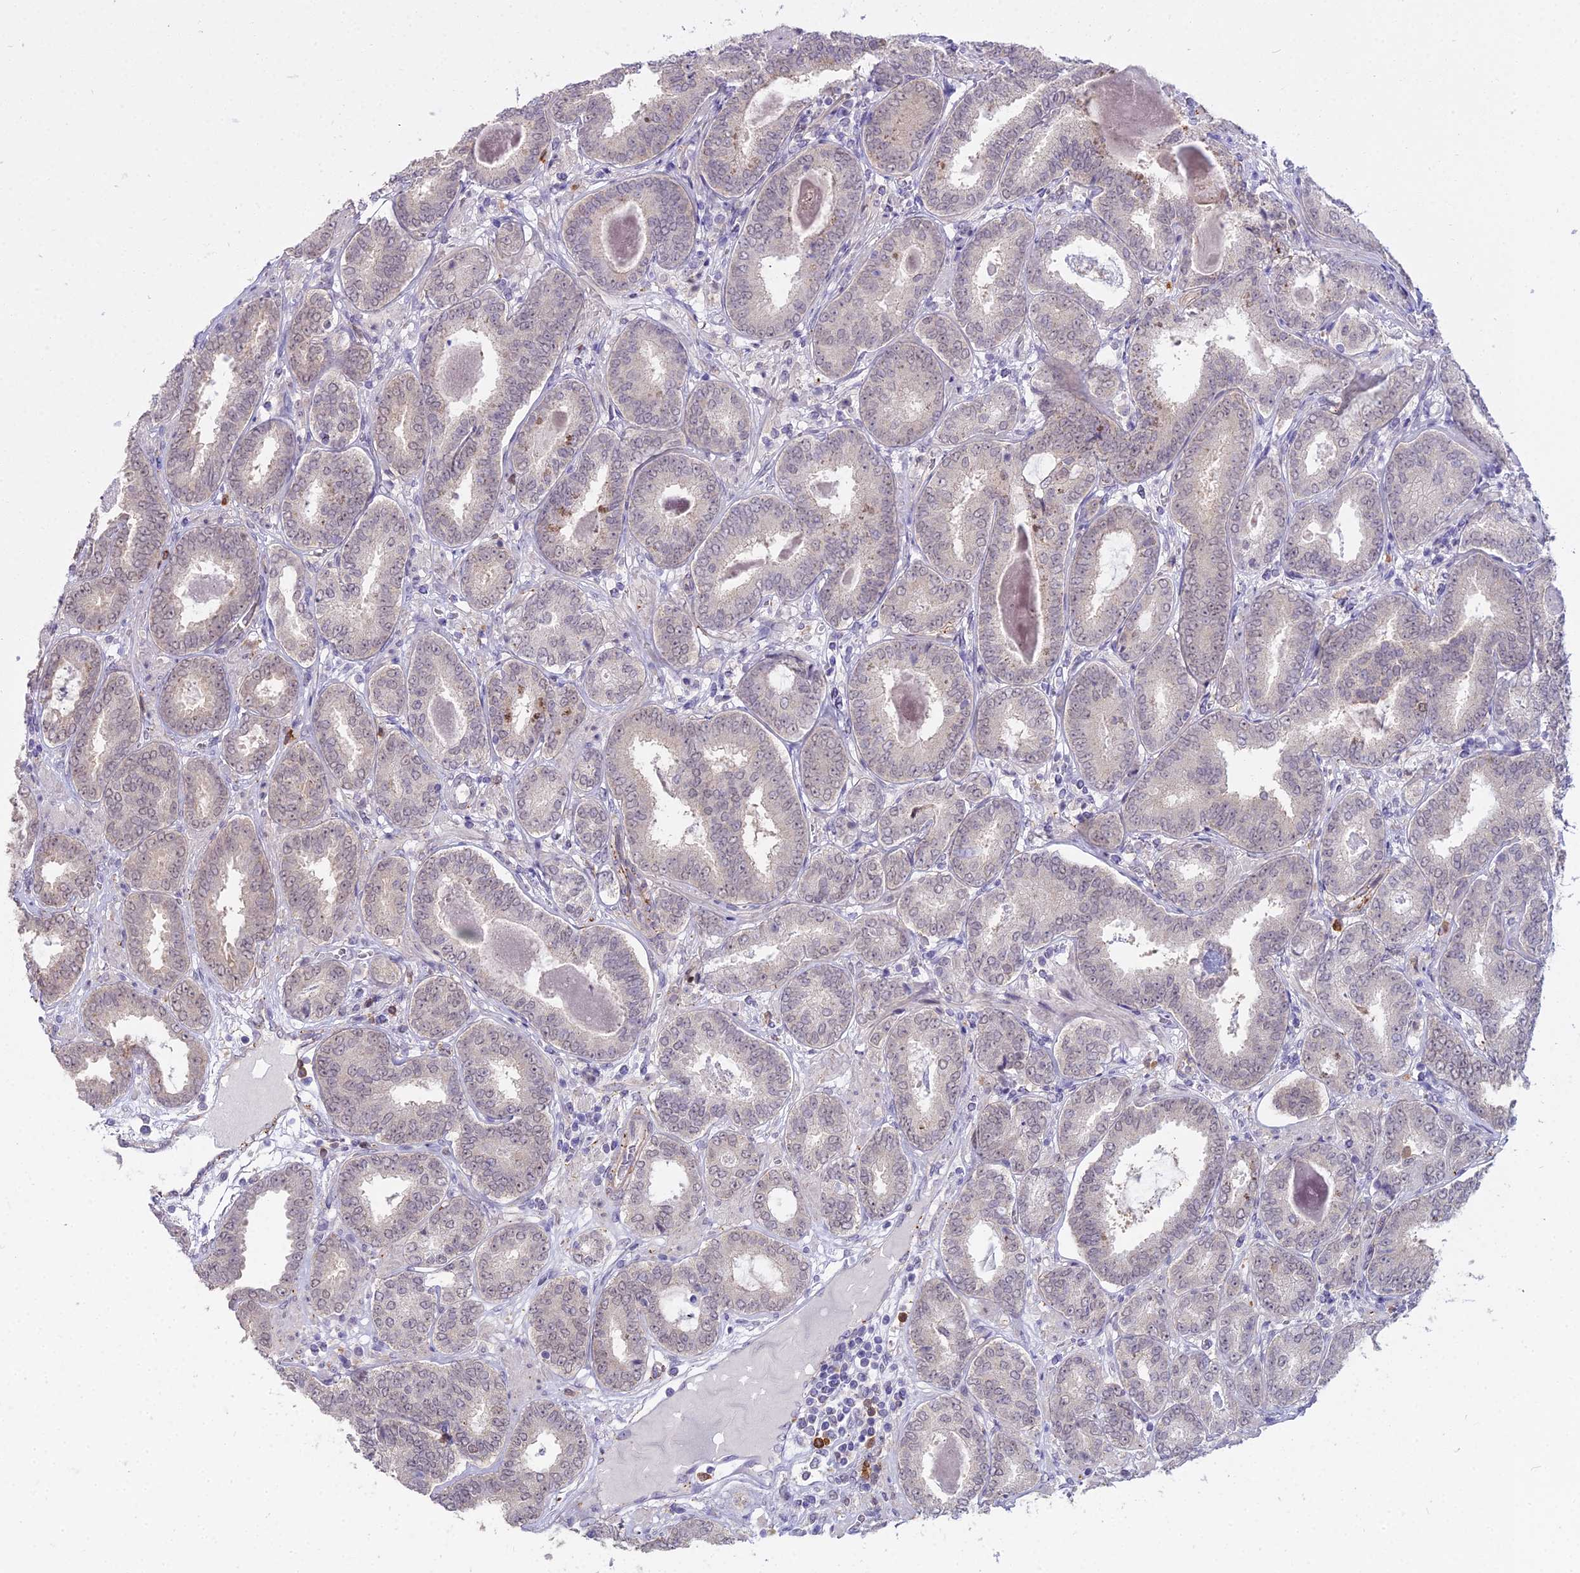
{"staining": {"intensity": "weak", "quantity": "25%-75%", "location": "nuclear"}, "tissue": "prostate cancer", "cell_type": "Tumor cells", "image_type": "cancer", "snomed": [{"axis": "morphology", "description": "Adenocarcinoma, High grade"}, {"axis": "topography", "description": "Prostate"}], "caption": "High-power microscopy captured an IHC micrograph of prostate cancer, revealing weak nuclear expression in approximately 25%-75% of tumor cells.", "gene": "BLNK", "patient": {"sex": "male", "age": 72}}